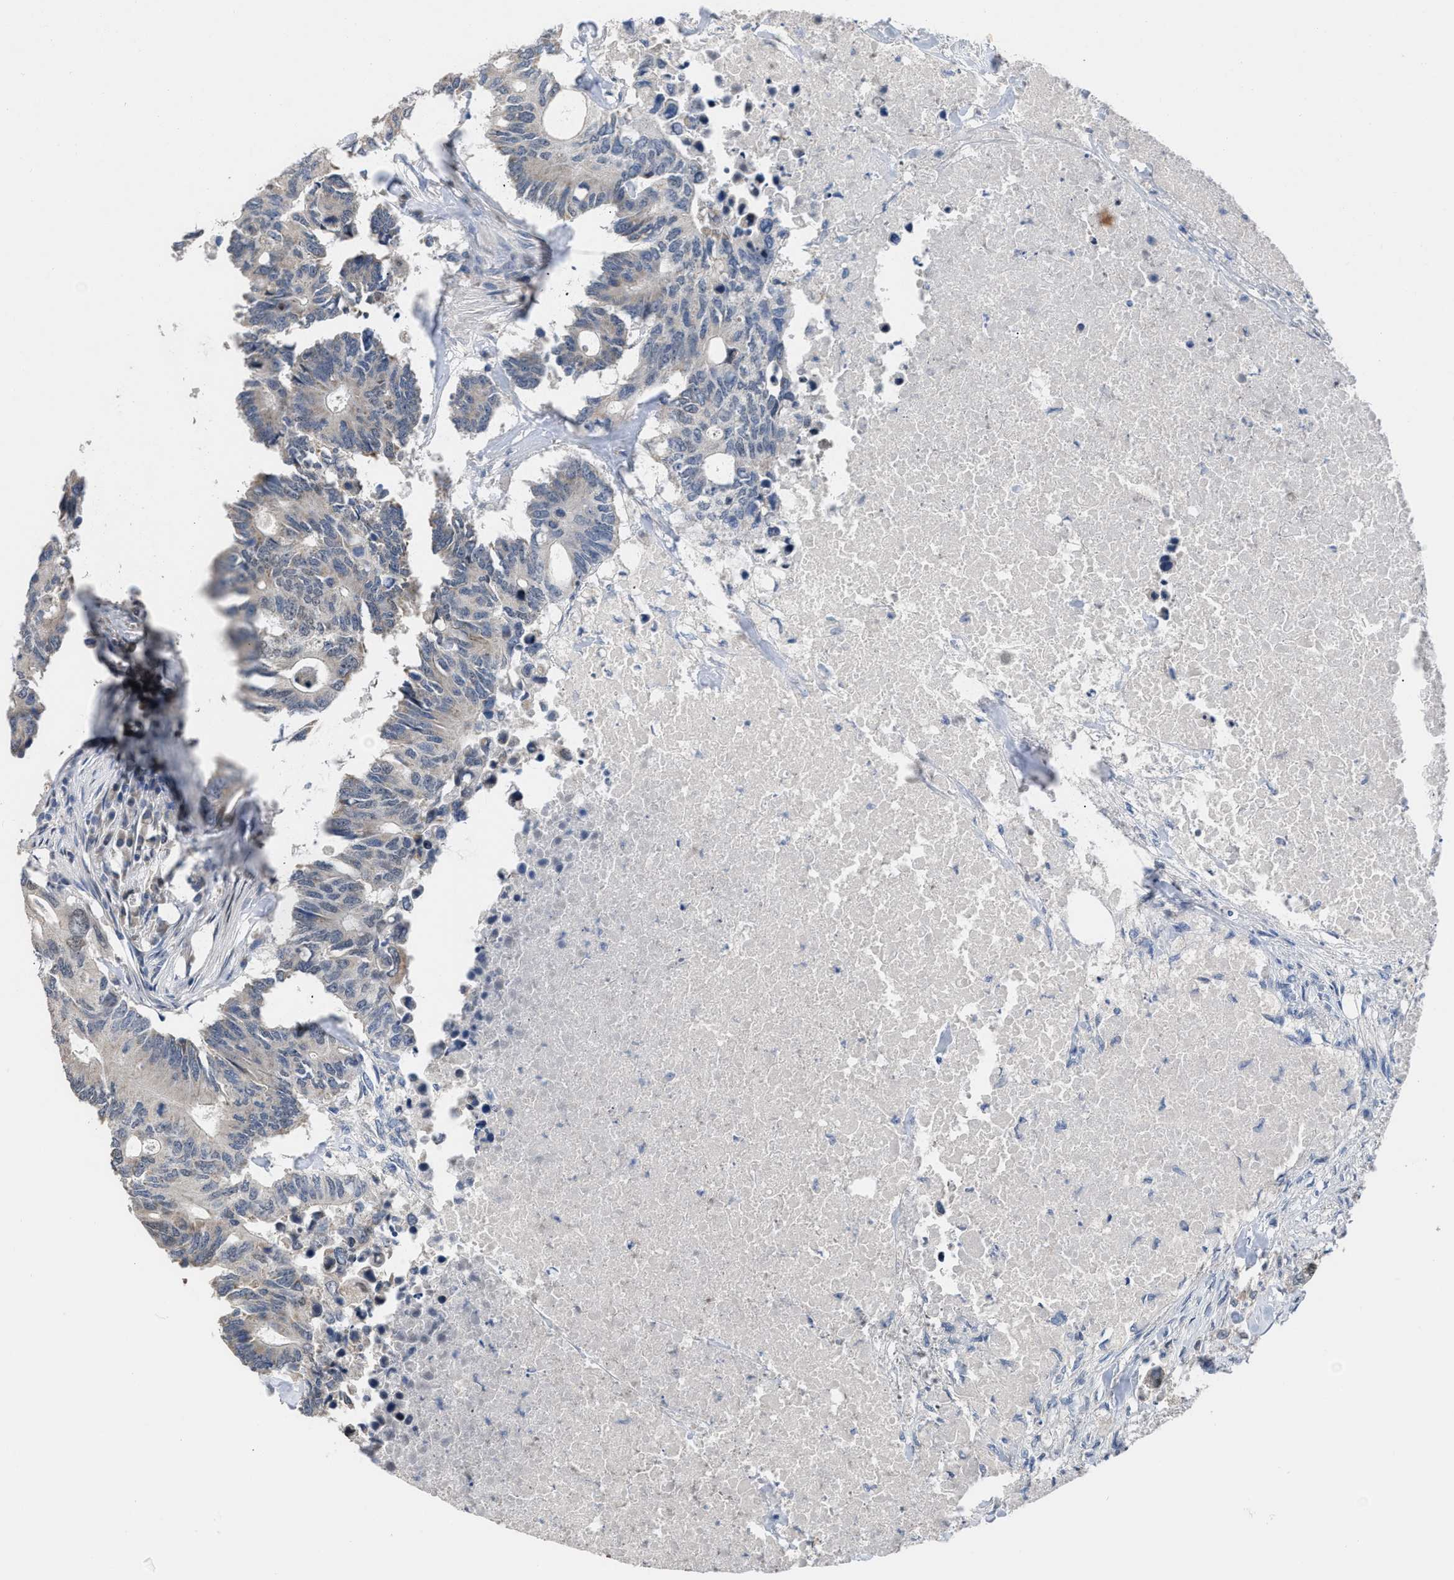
{"staining": {"intensity": "weak", "quantity": "25%-75%", "location": "cytoplasmic/membranous"}, "tissue": "colorectal cancer", "cell_type": "Tumor cells", "image_type": "cancer", "snomed": [{"axis": "morphology", "description": "Adenocarcinoma, NOS"}, {"axis": "topography", "description": "Colon"}], "caption": "Immunohistochemistry image of human colorectal cancer (adenocarcinoma) stained for a protein (brown), which demonstrates low levels of weak cytoplasmic/membranous staining in about 25%-75% of tumor cells.", "gene": "SETDB1", "patient": {"sex": "male", "age": 71}}